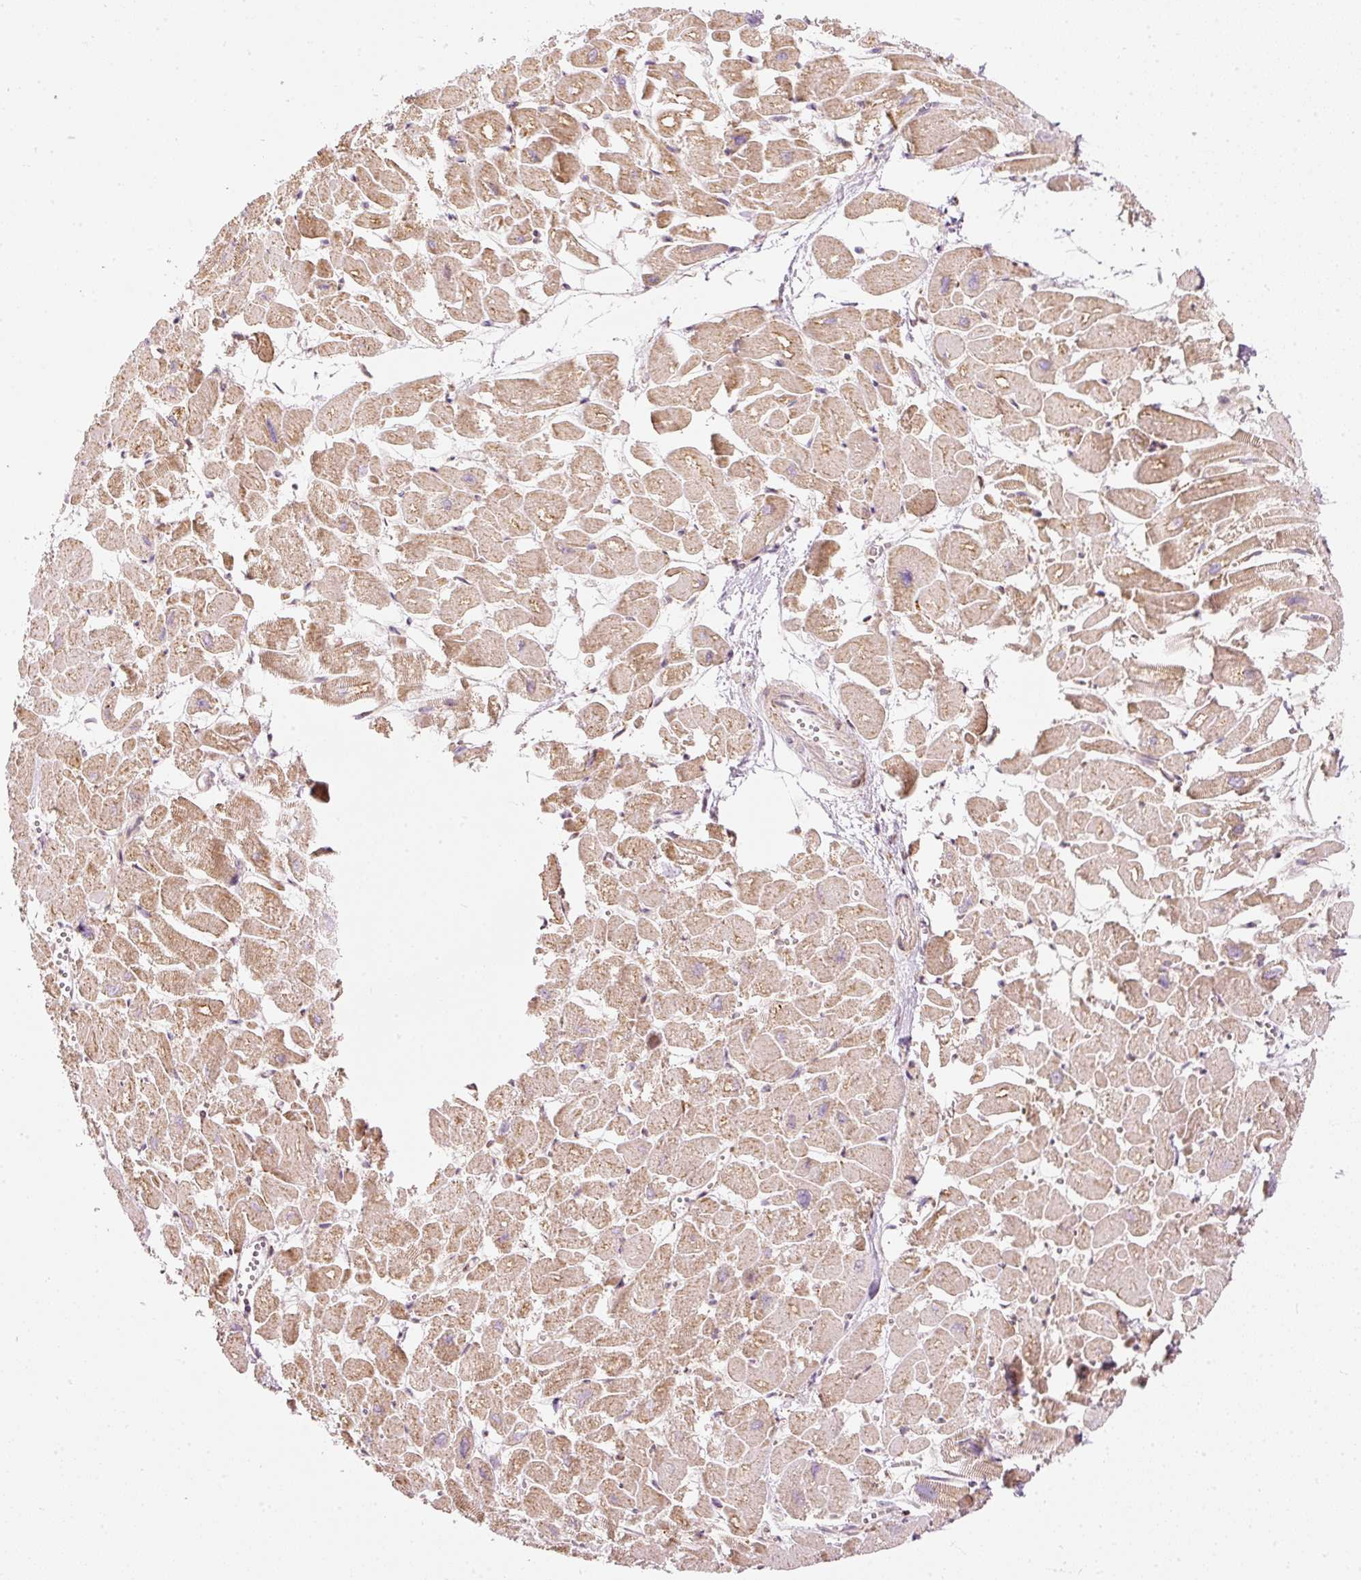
{"staining": {"intensity": "moderate", "quantity": ">75%", "location": "cytoplasmic/membranous"}, "tissue": "heart muscle", "cell_type": "Cardiomyocytes", "image_type": "normal", "snomed": [{"axis": "morphology", "description": "Normal tissue, NOS"}, {"axis": "topography", "description": "Heart"}], "caption": "Heart muscle stained with immunohistochemistry (IHC) displays moderate cytoplasmic/membranous expression in approximately >75% of cardiomyocytes. (DAB IHC, brown staining for protein, blue staining for nuclei).", "gene": "SNAPC5", "patient": {"sex": "male", "age": 54}}